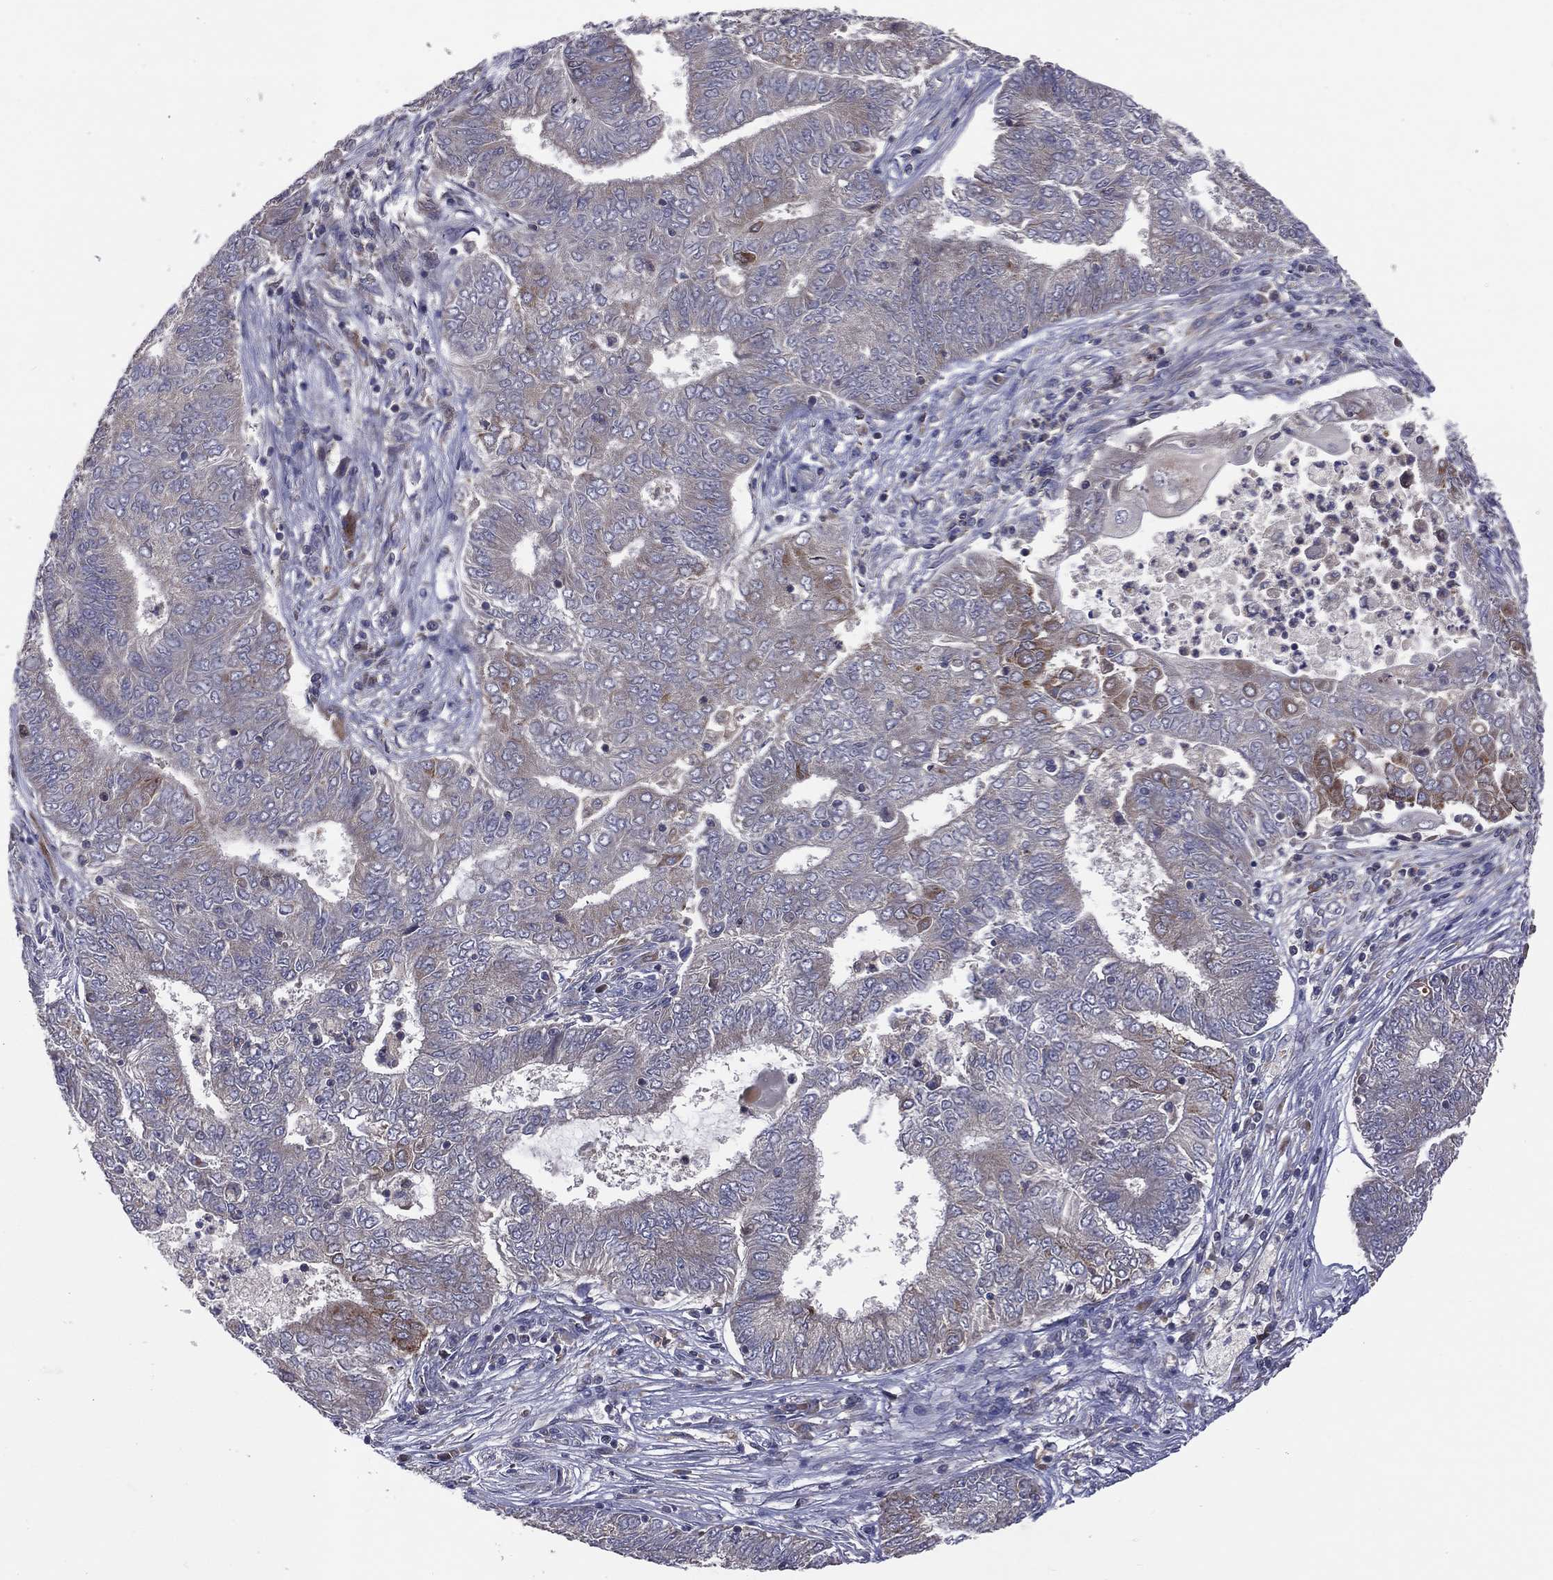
{"staining": {"intensity": "strong", "quantity": "<25%", "location": "cytoplasmic/membranous"}, "tissue": "endometrial cancer", "cell_type": "Tumor cells", "image_type": "cancer", "snomed": [{"axis": "morphology", "description": "Adenocarcinoma, NOS"}, {"axis": "topography", "description": "Endometrium"}], "caption": "A medium amount of strong cytoplasmic/membranous staining is present in approximately <25% of tumor cells in endometrial adenocarcinoma tissue. Nuclei are stained in blue.", "gene": "STARD3", "patient": {"sex": "female", "age": 62}}